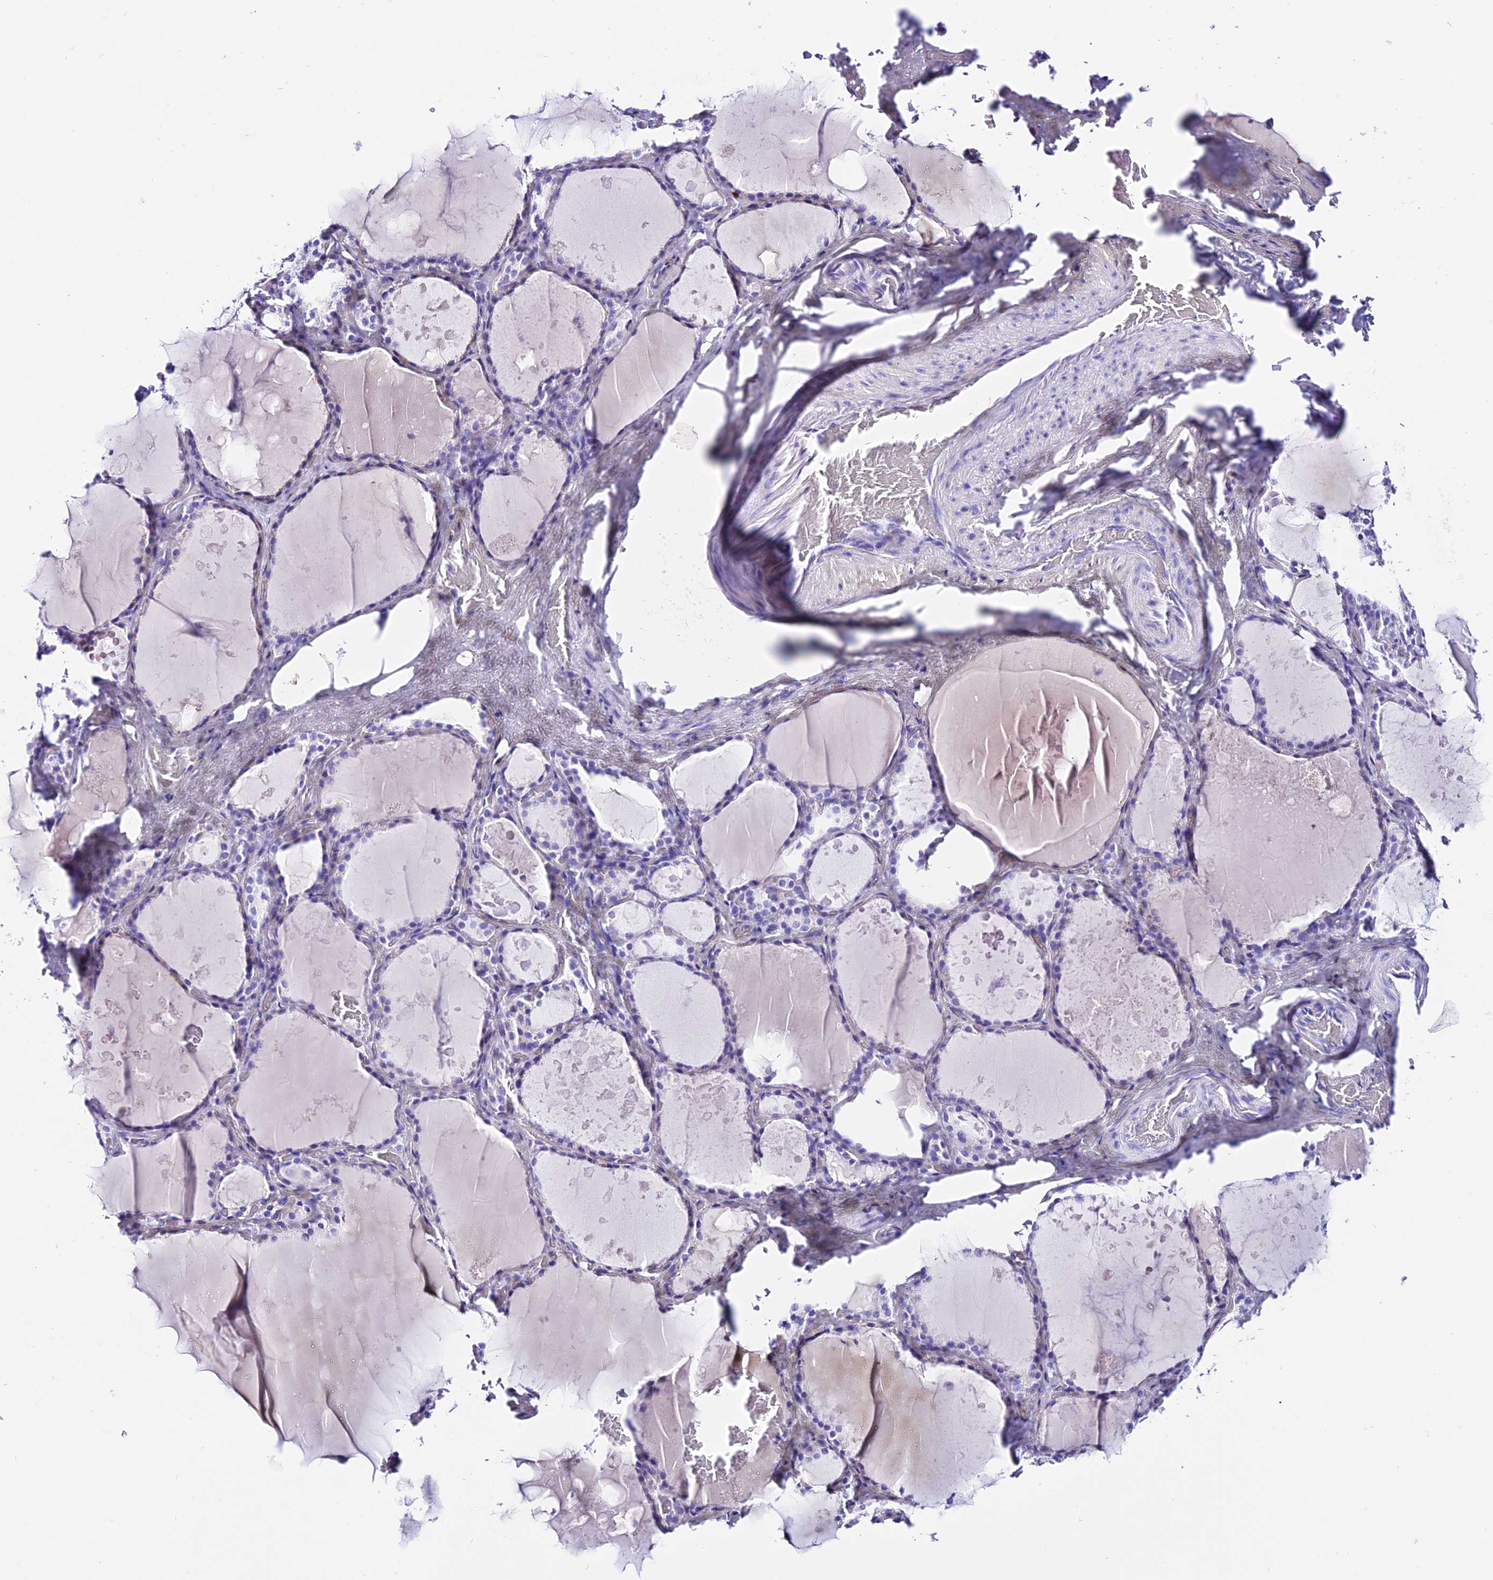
{"staining": {"intensity": "negative", "quantity": "none", "location": "none"}, "tissue": "thyroid gland", "cell_type": "Glandular cells", "image_type": "normal", "snomed": [{"axis": "morphology", "description": "Normal tissue, NOS"}, {"axis": "topography", "description": "Thyroid gland"}], "caption": "Immunohistochemistry (IHC) photomicrograph of benign thyroid gland: thyroid gland stained with DAB (3,3'-diaminobenzidine) reveals no significant protein staining in glandular cells. The staining was performed using DAB (3,3'-diaminobenzidine) to visualize the protein expression in brown, while the nuclei were stained in blue with hematoxylin (Magnification: 20x).", "gene": "TRMT44", "patient": {"sex": "male", "age": 61}}